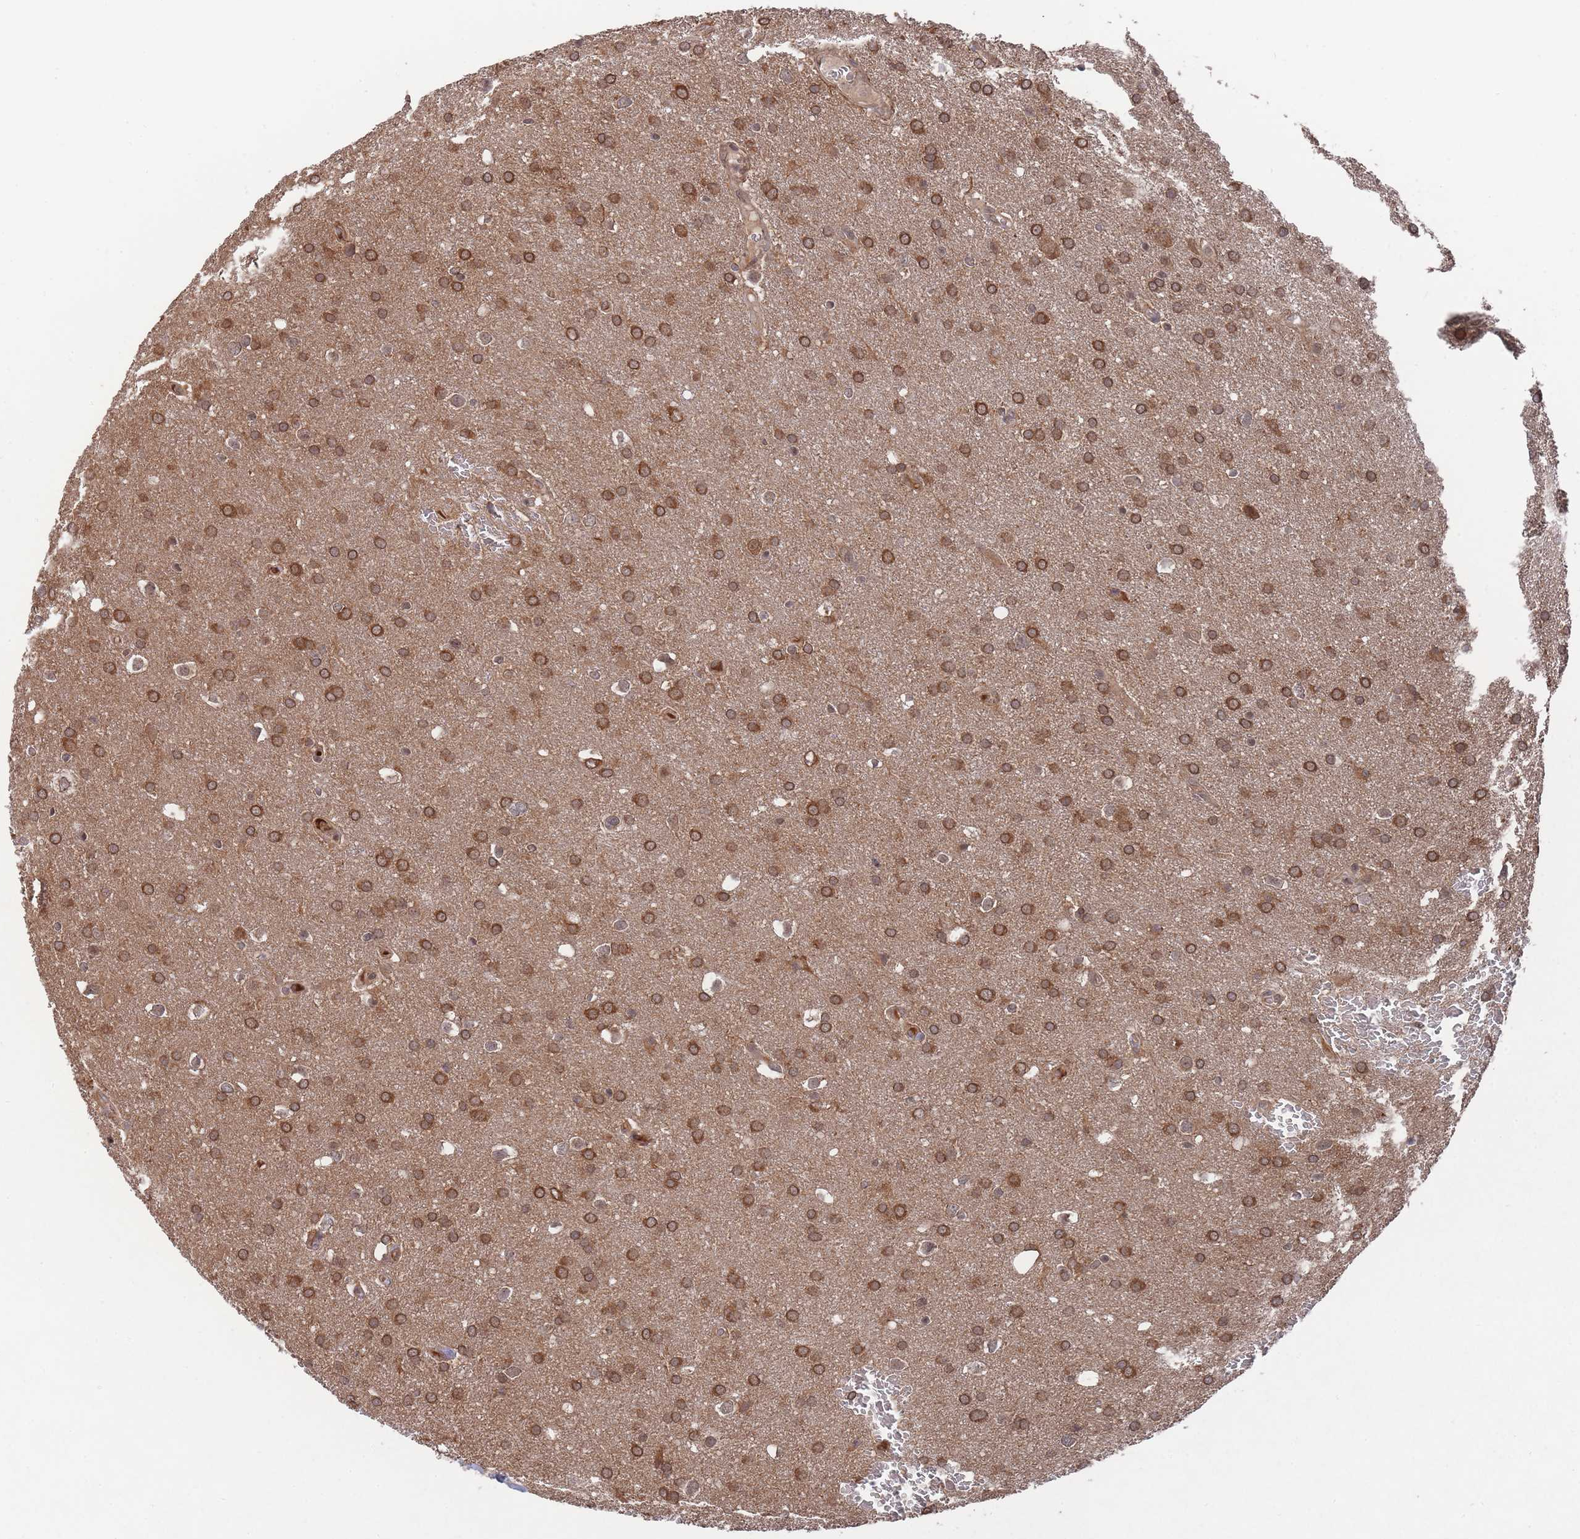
{"staining": {"intensity": "strong", "quantity": ">75%", "location": "cytoplasmic/membranous"}, "tissue": "glioma", "cell_type": "Tumor cells", "image_type": "cancer", "snomed": [{"axis": "morphology", "description": "Glioma, malignant, Low grade"}, {"axis": "topography", "description": "Brain"}], "caption": "Immunohistochemical staining of human glioma reveals high levels of strong cytoplasmic/membranous expression in approximately >75% of tumor cells.", "gene": "SF3B1", "patient": {"sex": "female", "age": 32}}